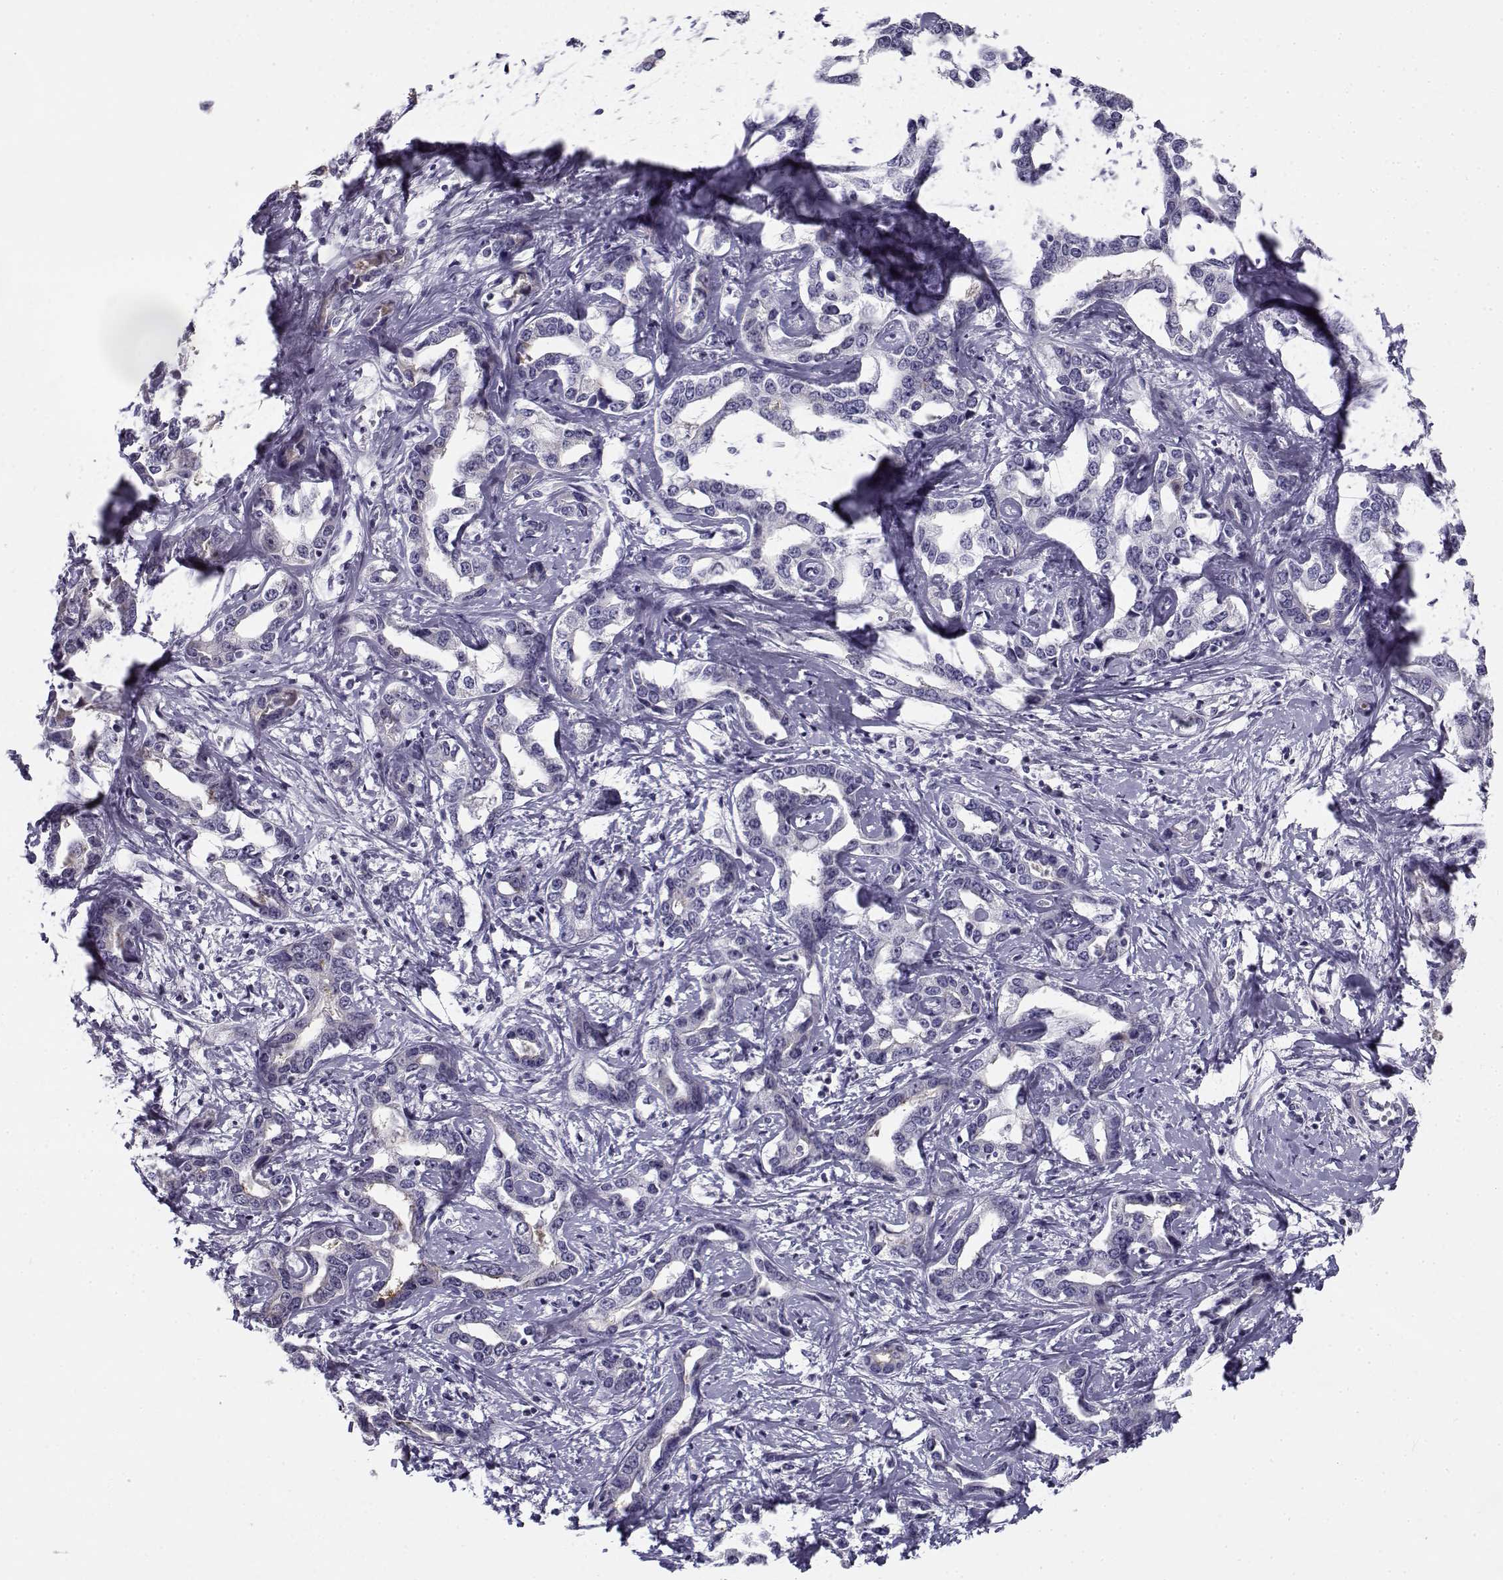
{"staining": {"intensity": "negative", "quantity": "none", "location": "none"}, "tissue": "liver cancer", "cell_type": "Tumor cells", "image_type": "cancer", "snomed": [{"axis": "morphology", "description": "Cholangiocarcinoma"}, {"axis": "topography", "description": "Liver"}], "caption": "An IHC micrograph of liver cholangiocarcinoma is shown. There is no staining in tumor cells of liver cholangiocarcinoma.", "gene": "CREB3L3", "patient": {"sex": "male", "age": 59}}